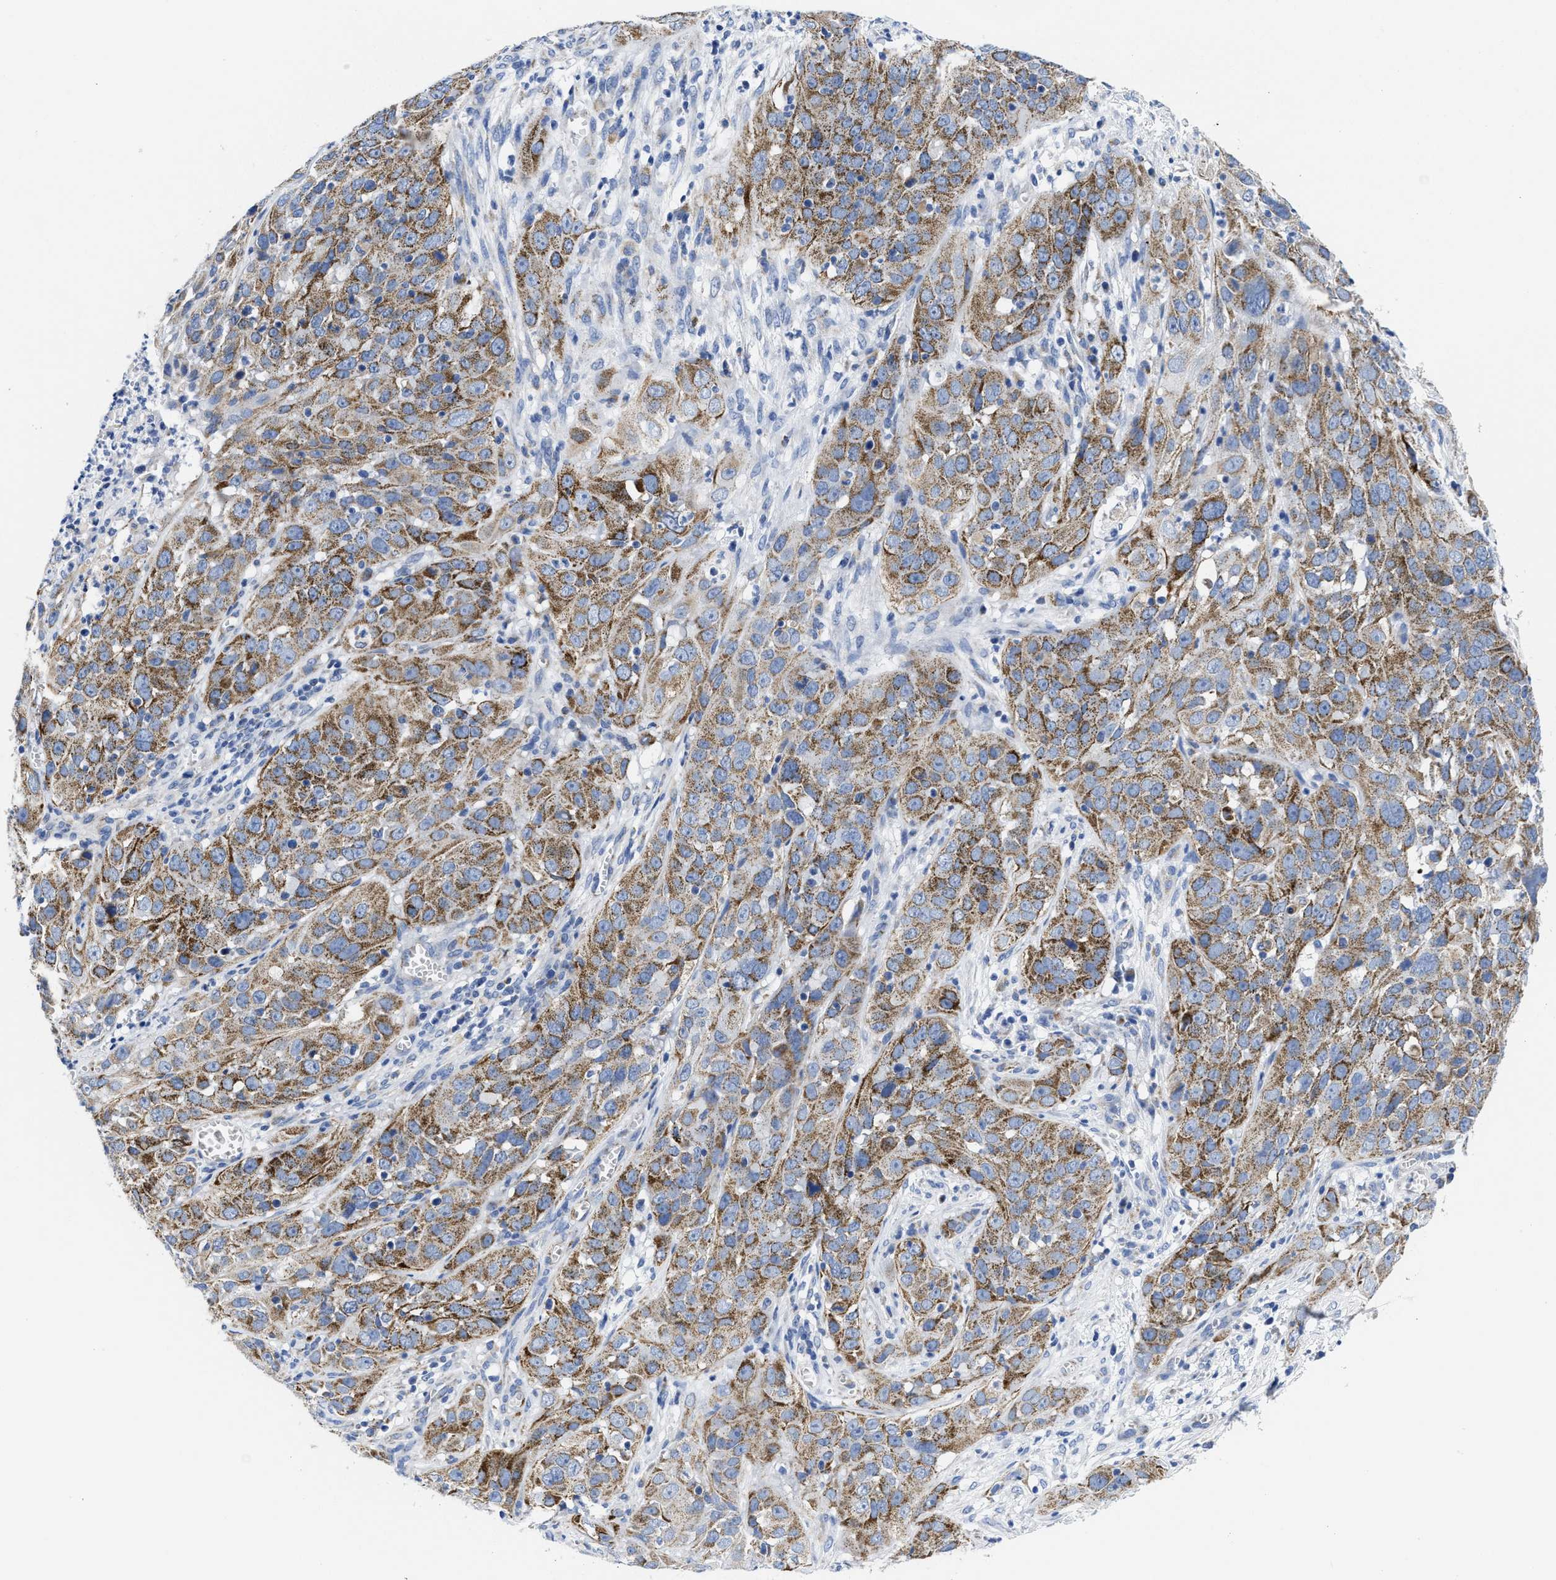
{"staining": {"intensity": "moderate", "quantity": ">75%", "location": "cytoplasmic/membranous"}, "tissue": "cervical cancer", "cell_type": "Tumor cells", "image_type": "cancer", "snomed": [{"axis": "morphology", "description": "Squamous cell carcinoma, NOS"}, {"axis": "topography", "description": "Cervix"}], "caption": "Immunohistochemical staining of human cervical squamous cell carcinoma shows medium levels of moderate cytoplasmic/membranous expression in approximately >75% of tumor cells. (IHC, brightfield microscopy, high magnification).", "gene": "TBRG4", "patient": {"sex": "female", "age": 32}}